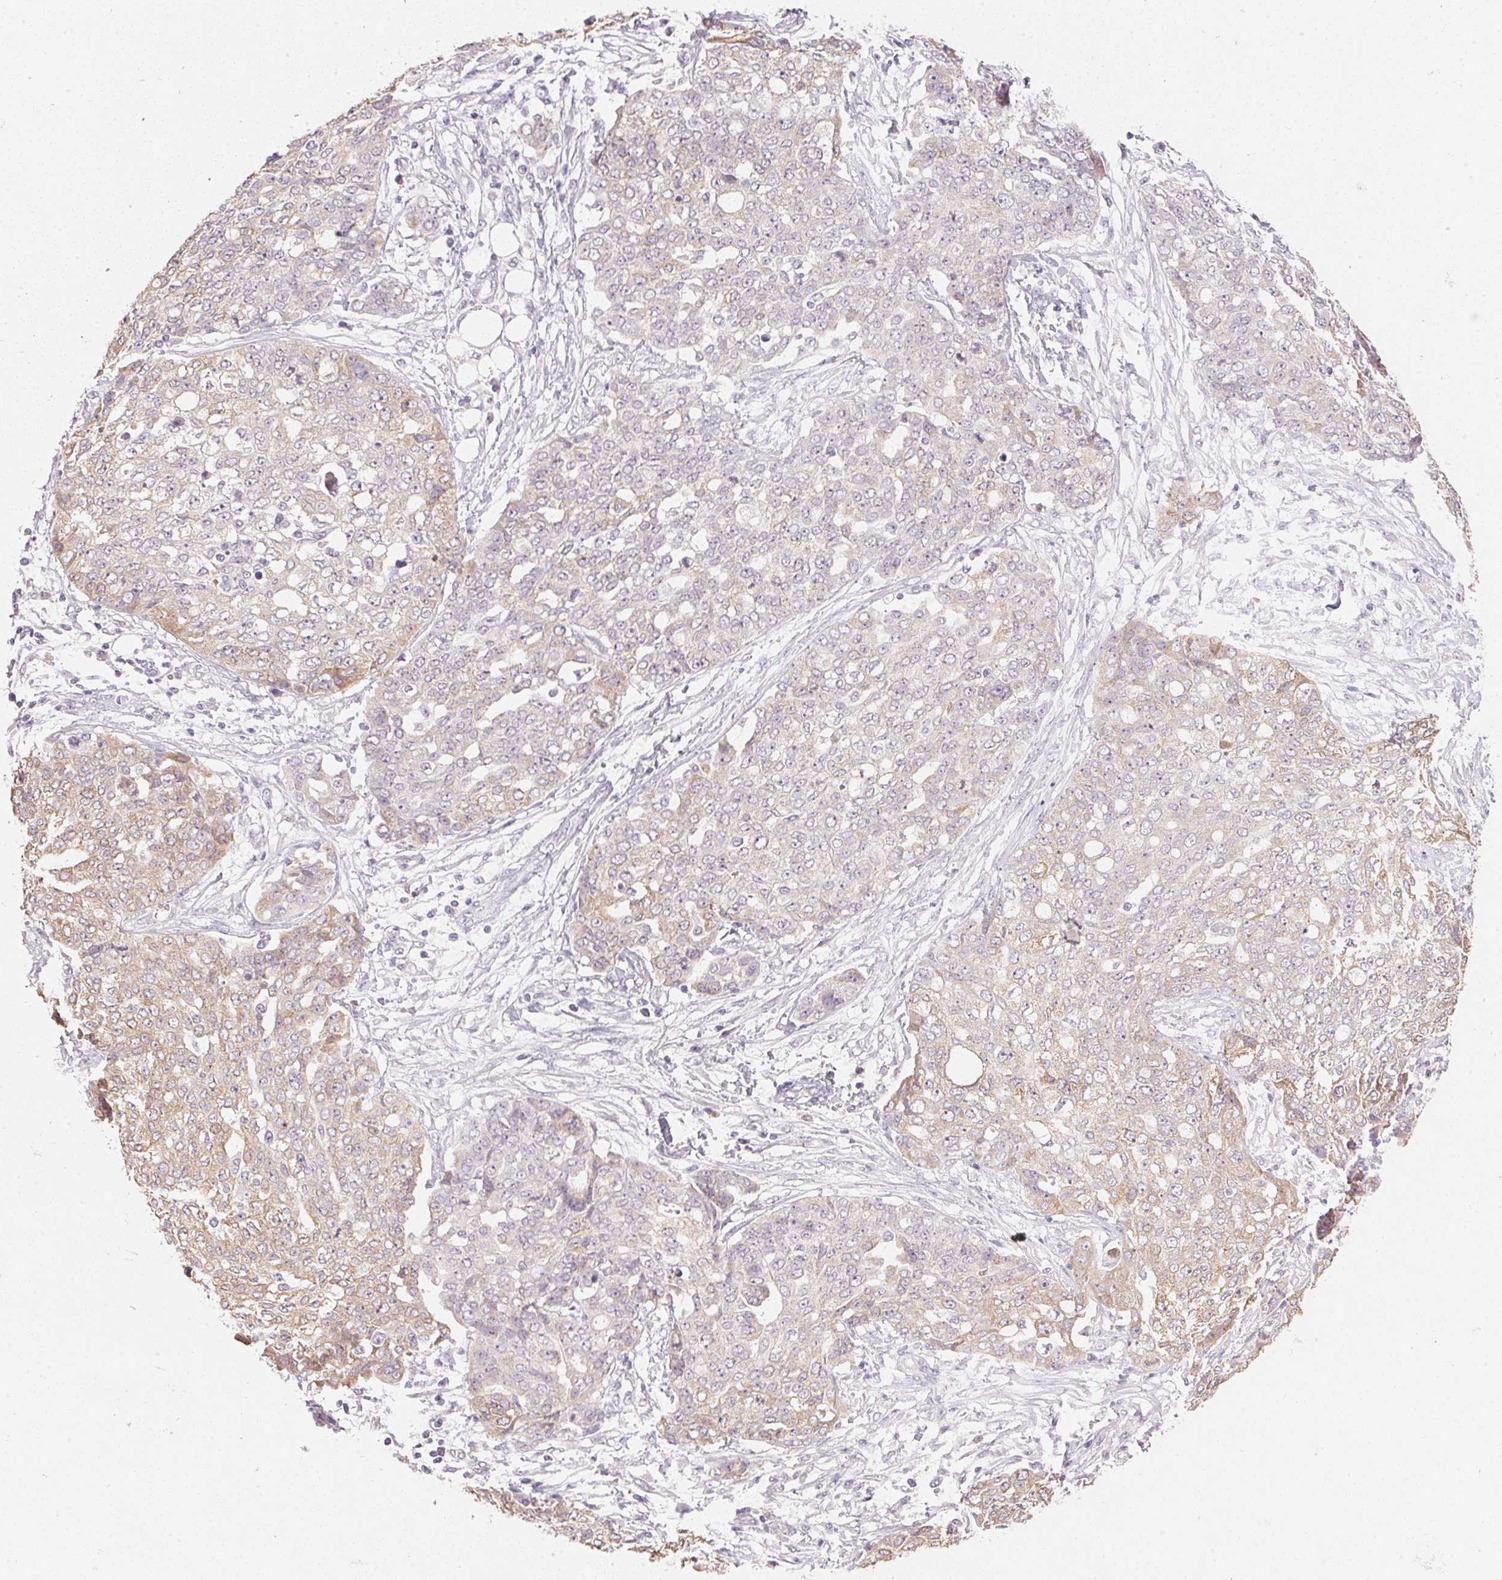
{"staining": {"intensity": "weak", "quantity": "<25%", "location": "cytoplasmic/membranous"}, "tissue": "ovarian cancer", "cell_type": "Tumor cells", "image_type": "cancer", "snomed": [{"axis": "morphology", "description": "Cystadenocarcinoma, serous, NOS"}, {"axis": "topography", "description": "Soft tissue"}, {"axis": "topography", "description": "Ovary"}], "caption": "Immunohistochemistry histopathology image of ovarian cancer stained for a protein (brown), which demonstrates no expression in tumor cells. (DAB IHC with hematoxylin counter stain).", "gene": "DHCR24", "patient": {"sex": "female", "age": 57}}